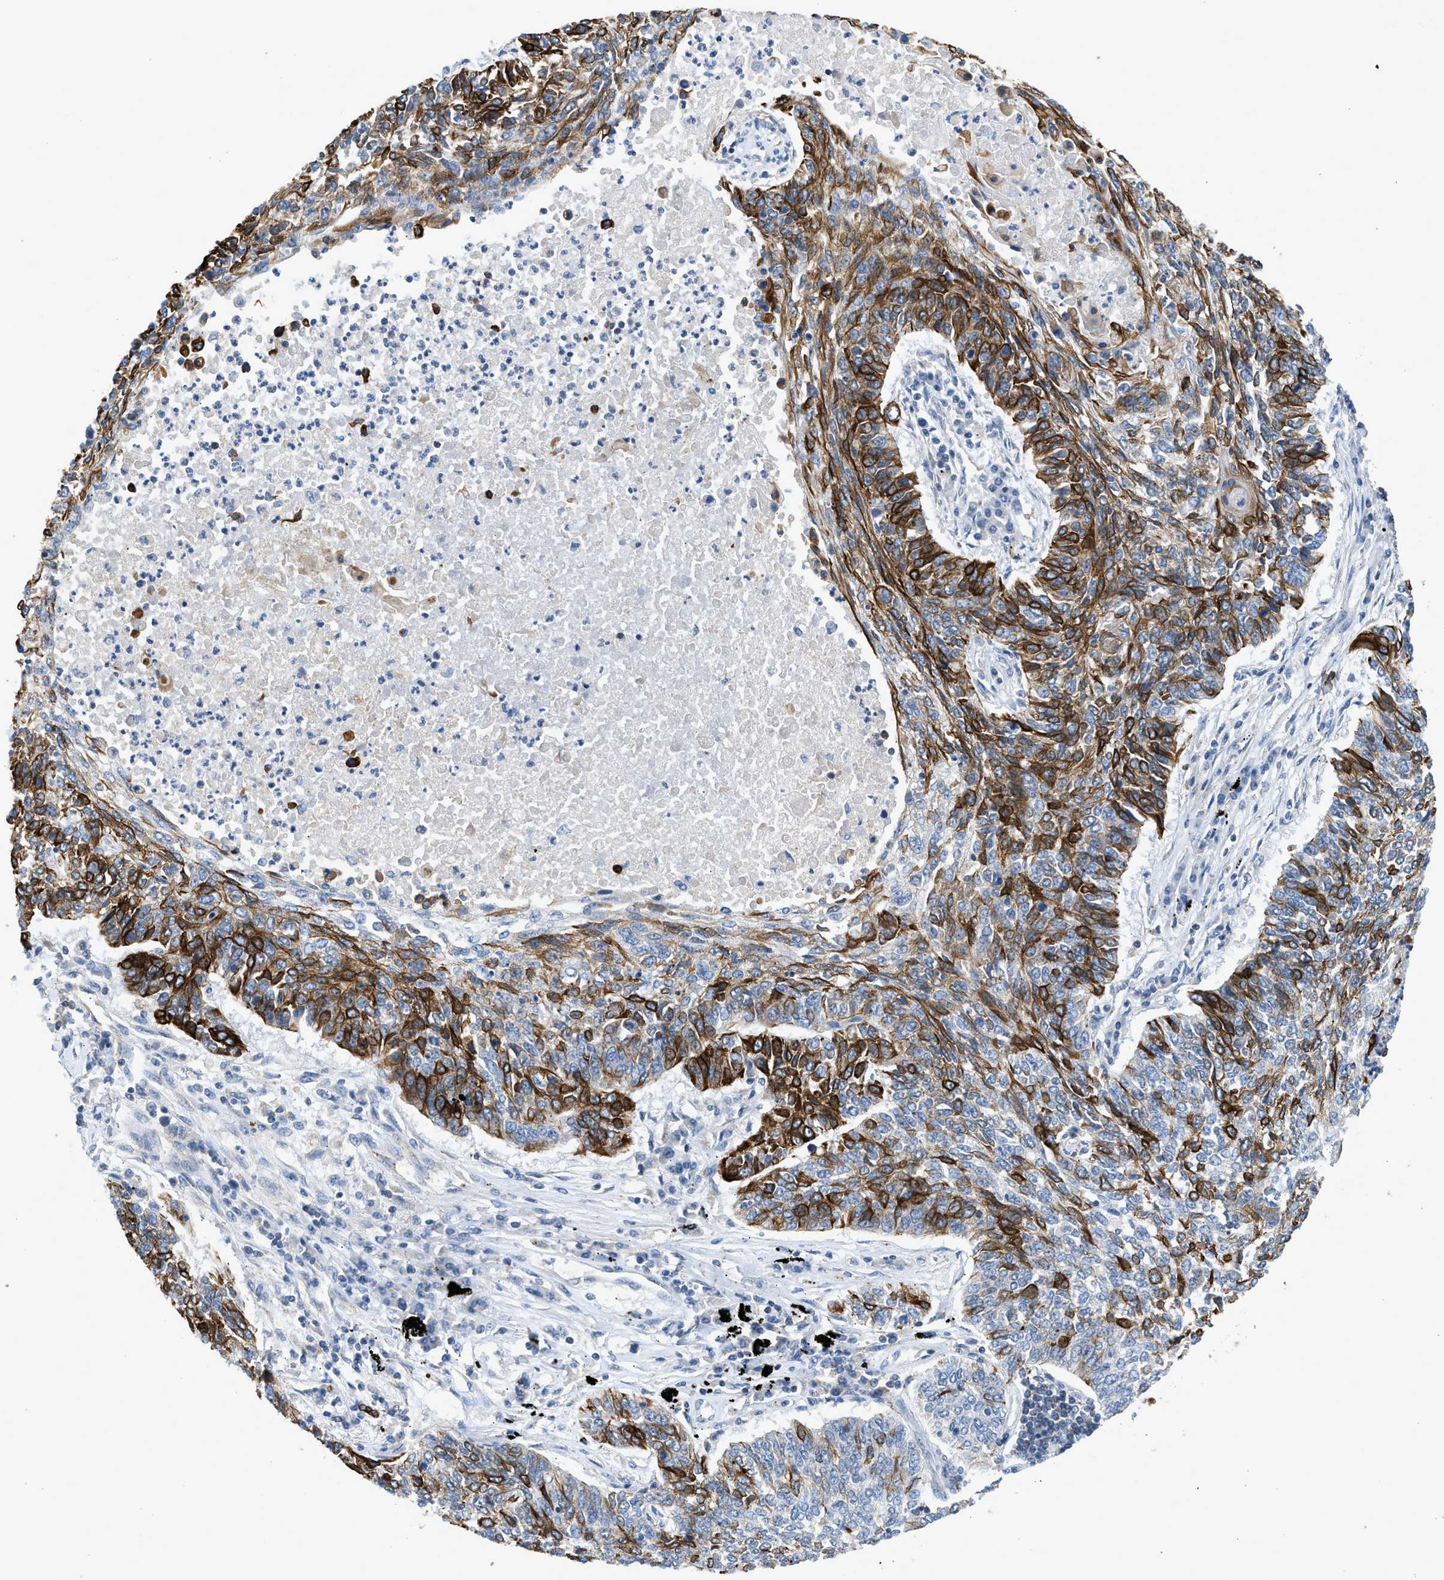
{"staining": {"intensity": "strong", "quantity": "25%-75%", "location": "cytoplasmic/membranous"}, "tissue": "lung cancer", "cell_type": "Tumor cells", "image_type": "cancer", "snomed": [{"axis": "morphology", "description": "Normal tissue, NOS"}, {"axis": "morphology", "description": "Squamous cell carcinoma, NOS"}, {"axis": "topography", "description": "Cartilage tissue"}, {"axis": "topography", "description": "Bronchus"}, {"axis": "topography", "description": "Lung"}], "caption": "High-magnification brightfield microscopy of lung cancer (squamous cell carcinoma) stained with DAB (brown) and counterstained with hematoxylin (blue). tumor cells exhibit strong cytoplasmic/membranous staining is seen in approximately25%-75% of cells.", "gene": "GOT2", "patient": {"sex": "female", "age": 49}}